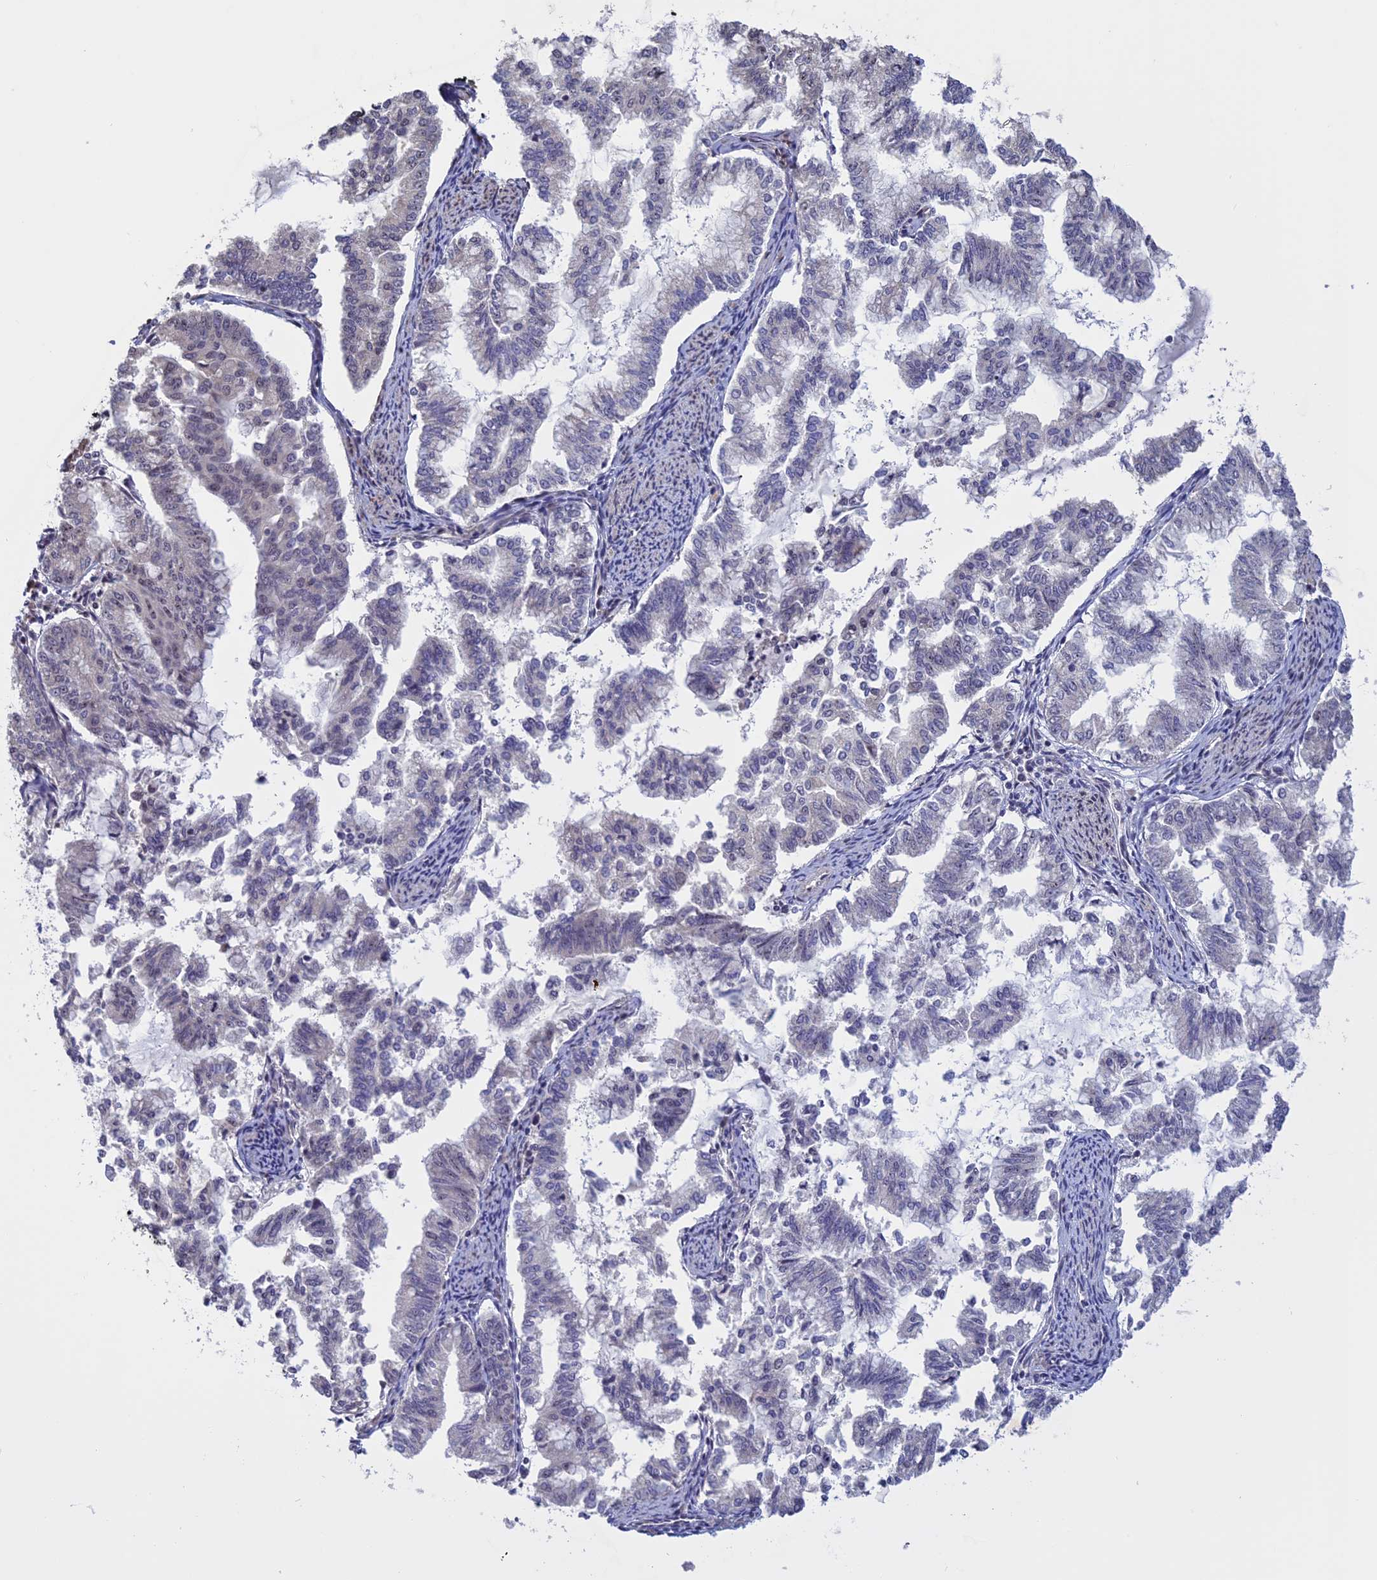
{"staining": {"intensity": "negative", "quantity": "none", "location": "none"}, "tissue": "endometrial cancer", "cell_type": "Tumor cells", "image_type": "cancer", "snomed": [{"axis": "morphology", "description": "Adenocarcinoma, NOS"}, {"axis": "topography", "description": "Endometrium"}], "caption": "Endometrial cancer was stained to show a protein in brown. There is no significant staining in tumor cells.", "gene": "MGA", "patient": {"sex": "female", "age": 79}}